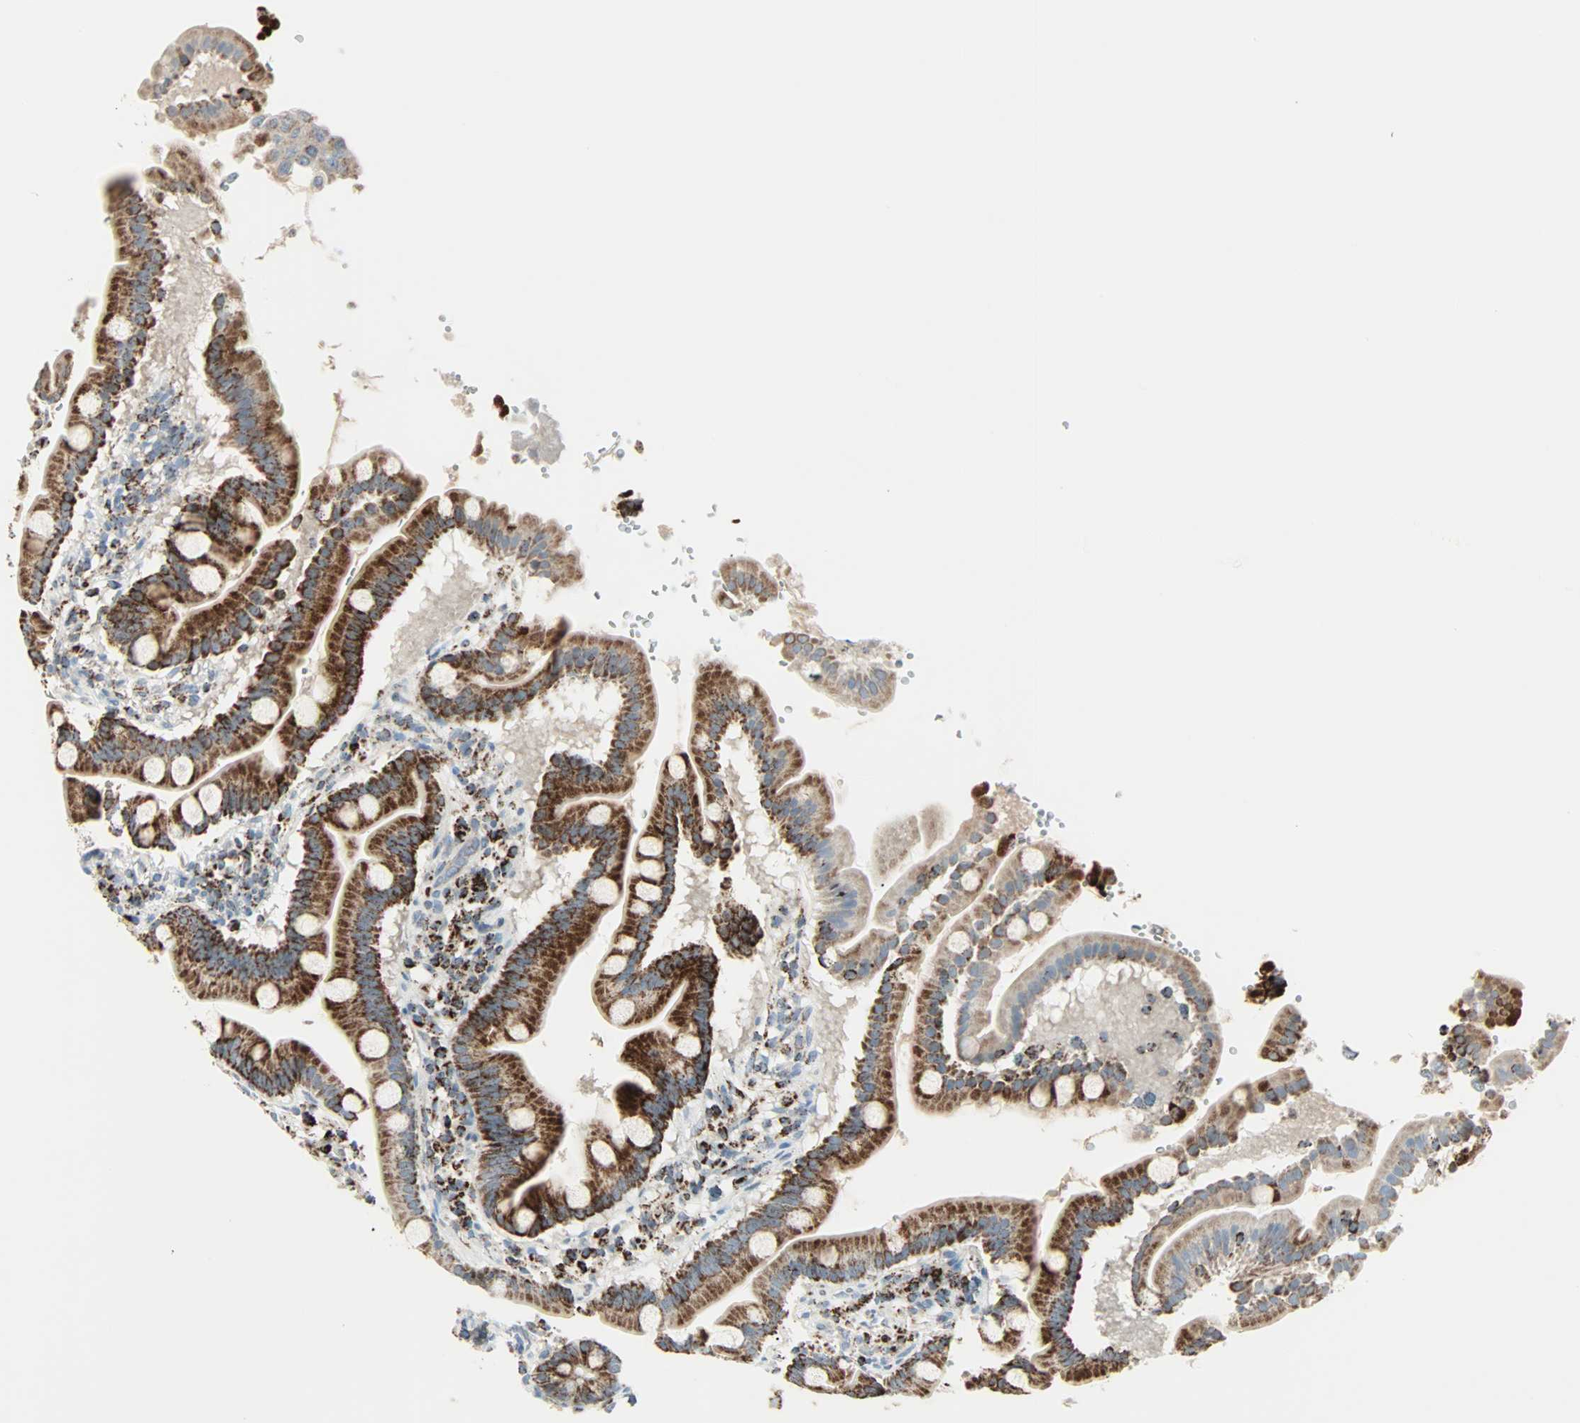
{"staining": {"intensity": "strong", "quantity": ">75%", "location": "cytoplasmic/membranous"}, "tissue": "duodenum", "cell_type": "Glandular cells", "image_type": "normal", "snomed": [{"axis": "morphology", "description": "Normal tissue, NOS"}, {"axis": "topography", "description": "Duodenum"}], "caption": "Immunohistochemical staining of unremarkable duodenum reveals strong cytoplasmic/membranous protein expression in approximately >75% of glandular cells.", "gene": "IDH2", "patient": {"sex": "male", "age": 50}}